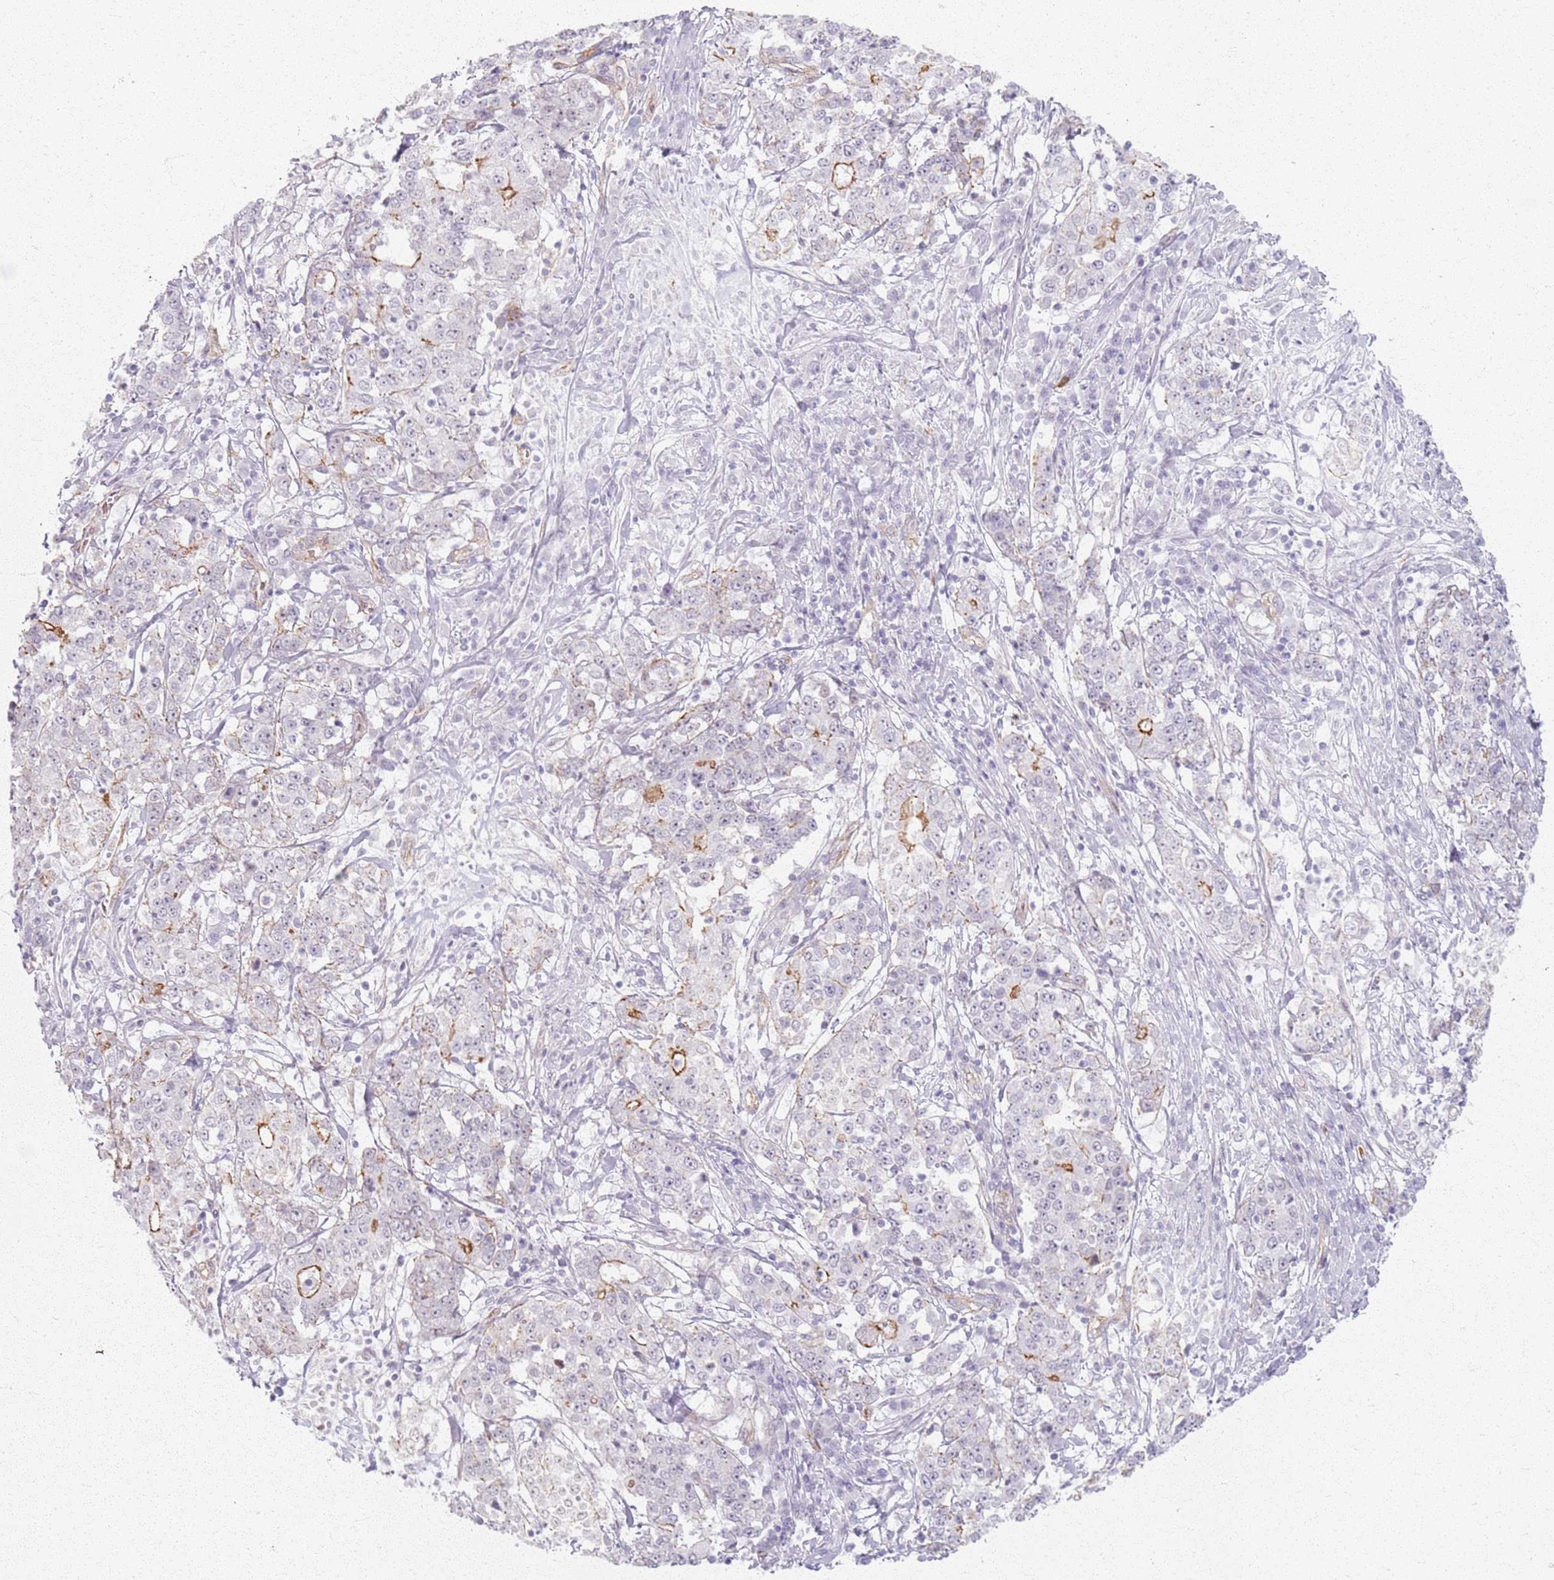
{"staining": {"intensity": "negative", "quantity": "none", "location": "none"}, "tissue": "stomach cancer", "cell_type": "Tumor cells", "image_type": "cancer", "snomed": [{"axis": "morphology", "description": "Adenocarcinoma, NOS"}, {"axis": "topography", "description": "Stomach"}], "caption": "An IHC photomicrograph of stomach cancer is shown. There is no staining in tumor cells of stomach cancer. Nuclei are stained in blue.", "gene": "KCNA5", "patient": {"sex": "male", "age": 59}}